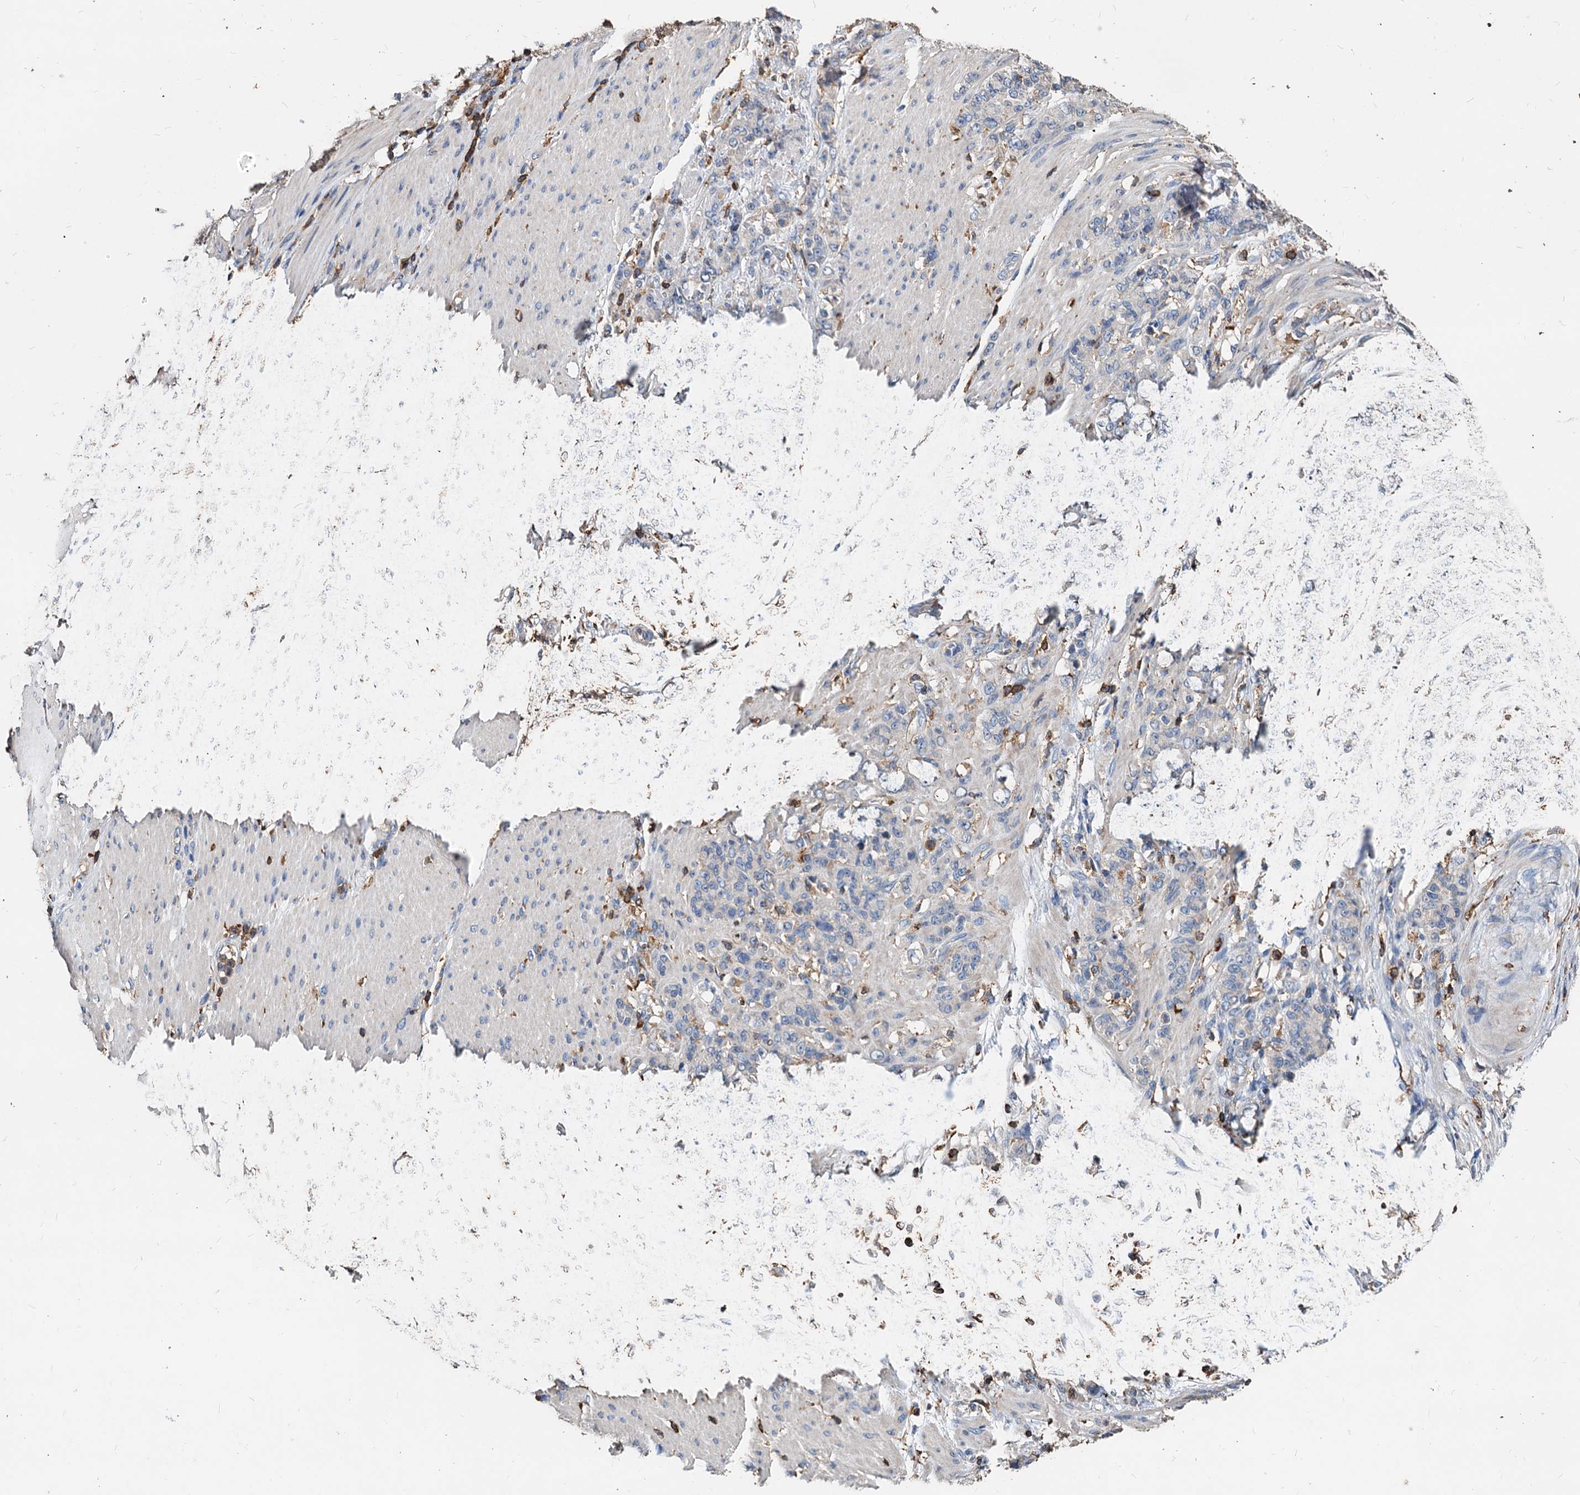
{"staining": {"intensity": "negative", "quantity": "none", "location": "none"}, "tissue": "stomach cancer", "cell_type": "Tumor cells", "image_type": "cancer", "snomed": [{"axis": "morphology", "description": "Adenocarcinoma, NOS"}, {"axis": "topography", "description": "Stomach"}], "caption": "Image shows no significant protein staining in tumor cells of stomach adenocarcinoma.", "gene": "LCP2", "patient": {"sex": "female", "age": 79}}